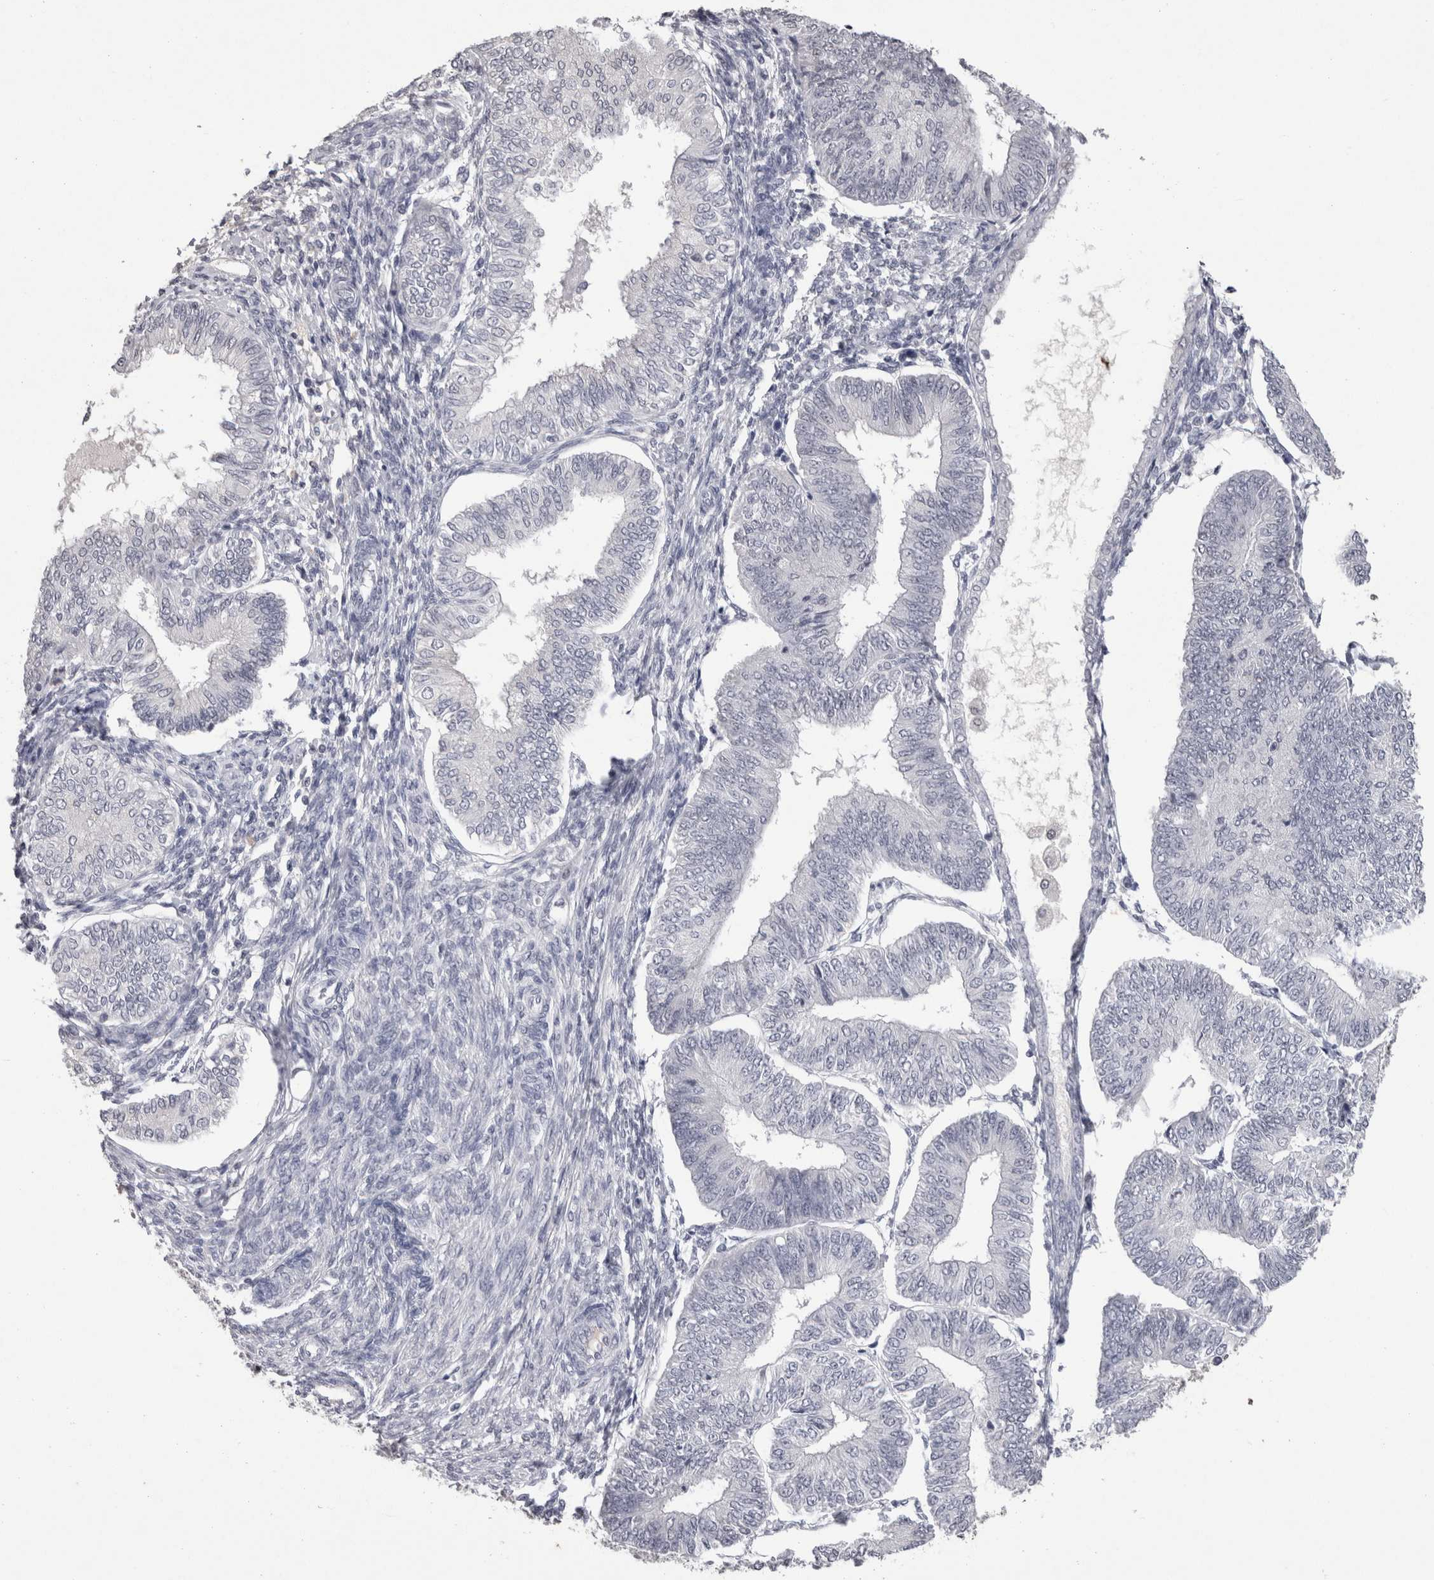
{"staining": {"intensity": "negative", "quantity": "none", "location": "none"}, "tissue": "endometrial cancer", "cell_type": "Tumor cells", "image_type": "cancer", "snomed": [{"axis": "morphology", "description": "Adenocarcinoma, NOS"}, {"axis": "topography", "description": "Endometrium"}], "caption": "Immunohistochemistry of human endometrial cancer (adenocarcinoma) displays no staining in tumor cells.", "gene": "DDX17", "patient": {"sex": "female", "age": 58}}